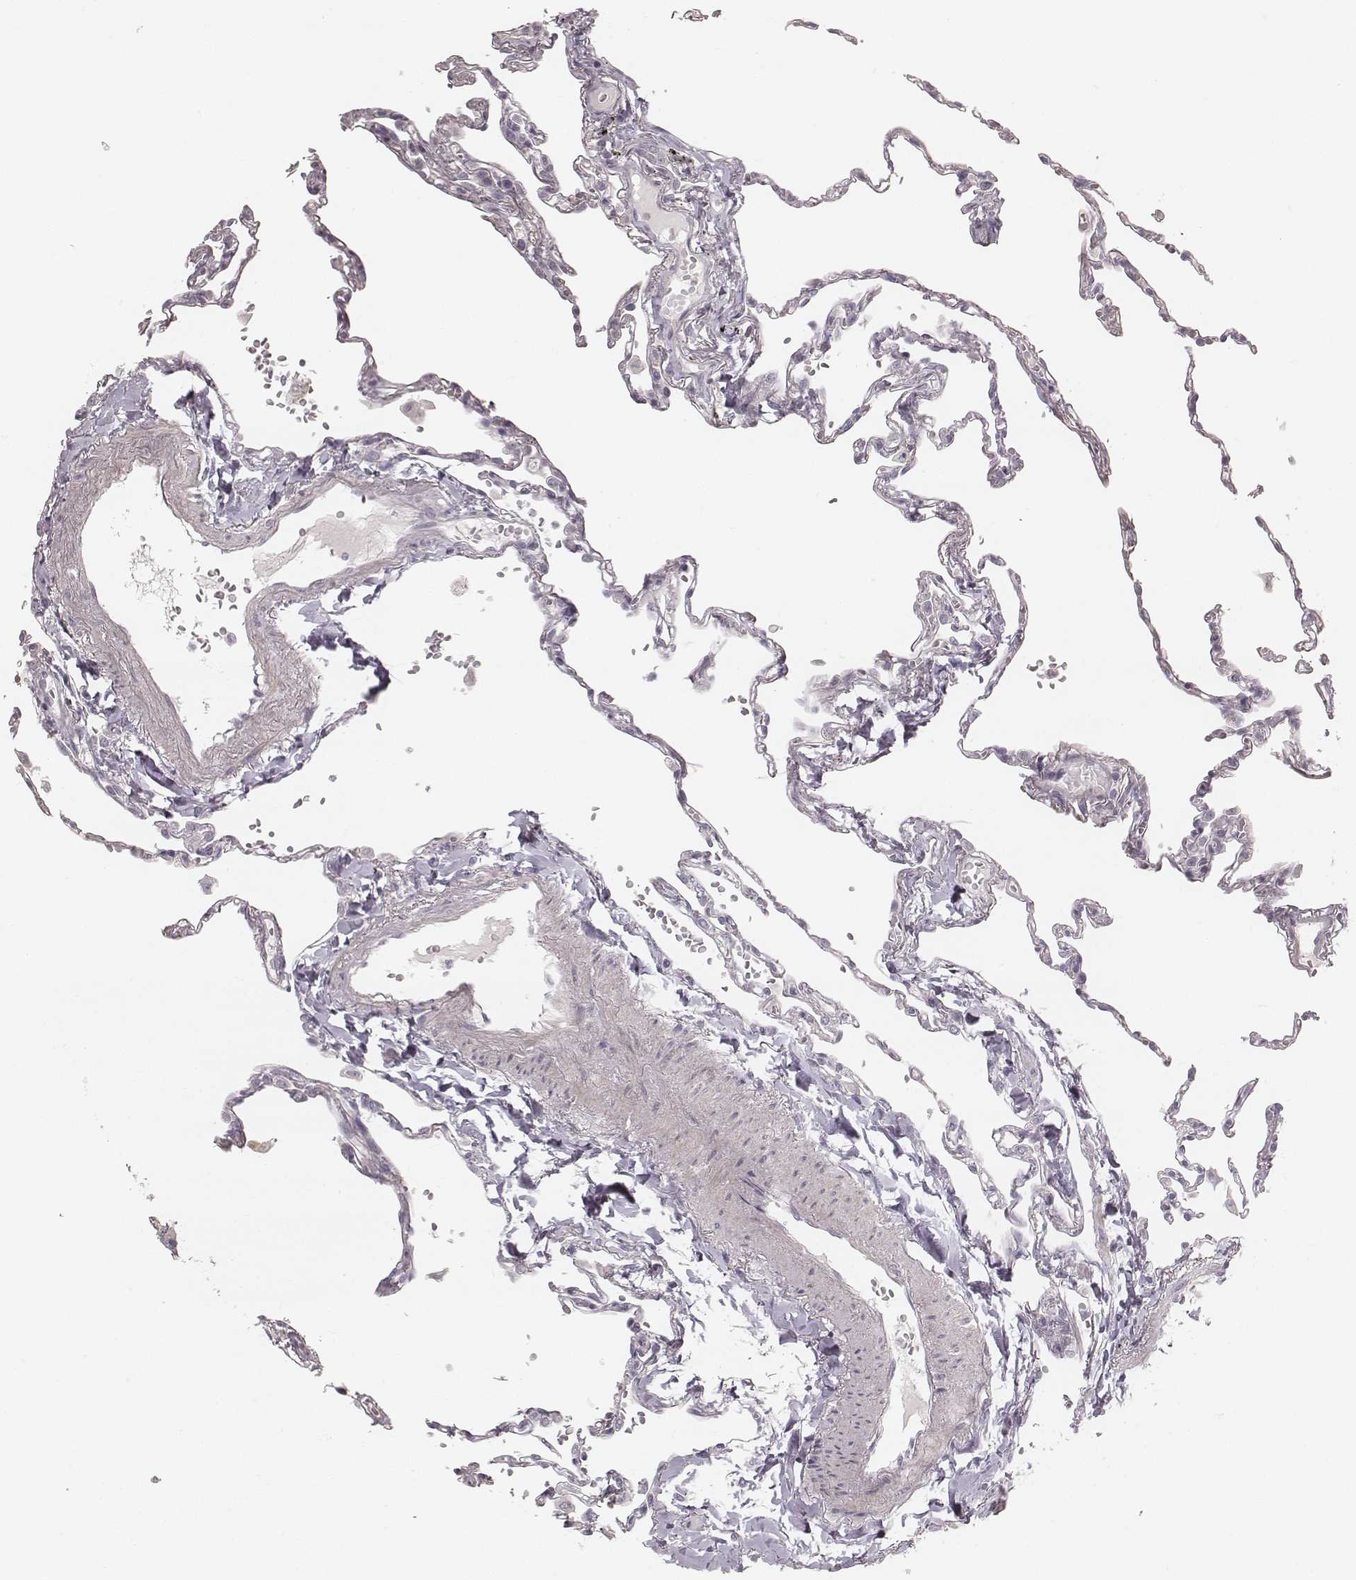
{"staining": {"intensity": "negative", "quantity": "none", "location": "none"}, "tissue": "lung", "cell_type": "Alveolar cells", "image_type": "normal", "snomed": [{"axis": "morphology", "description": "Normal tissue, NOS"}, {"axis": "topography", "description": "Lung"}], "caption": "High power microscopy photomicrograph of an immunohistochemistry (IHC) histopathology image of benign lung, revealing no significant expression in alveolar cells. (Brightfield microscopy of DAB (3,3'-diaminobenzidine) immunohistochemistry at high magnification).", "gene": "SPATA24", "patient": {"sex": "male", "age": 78}}